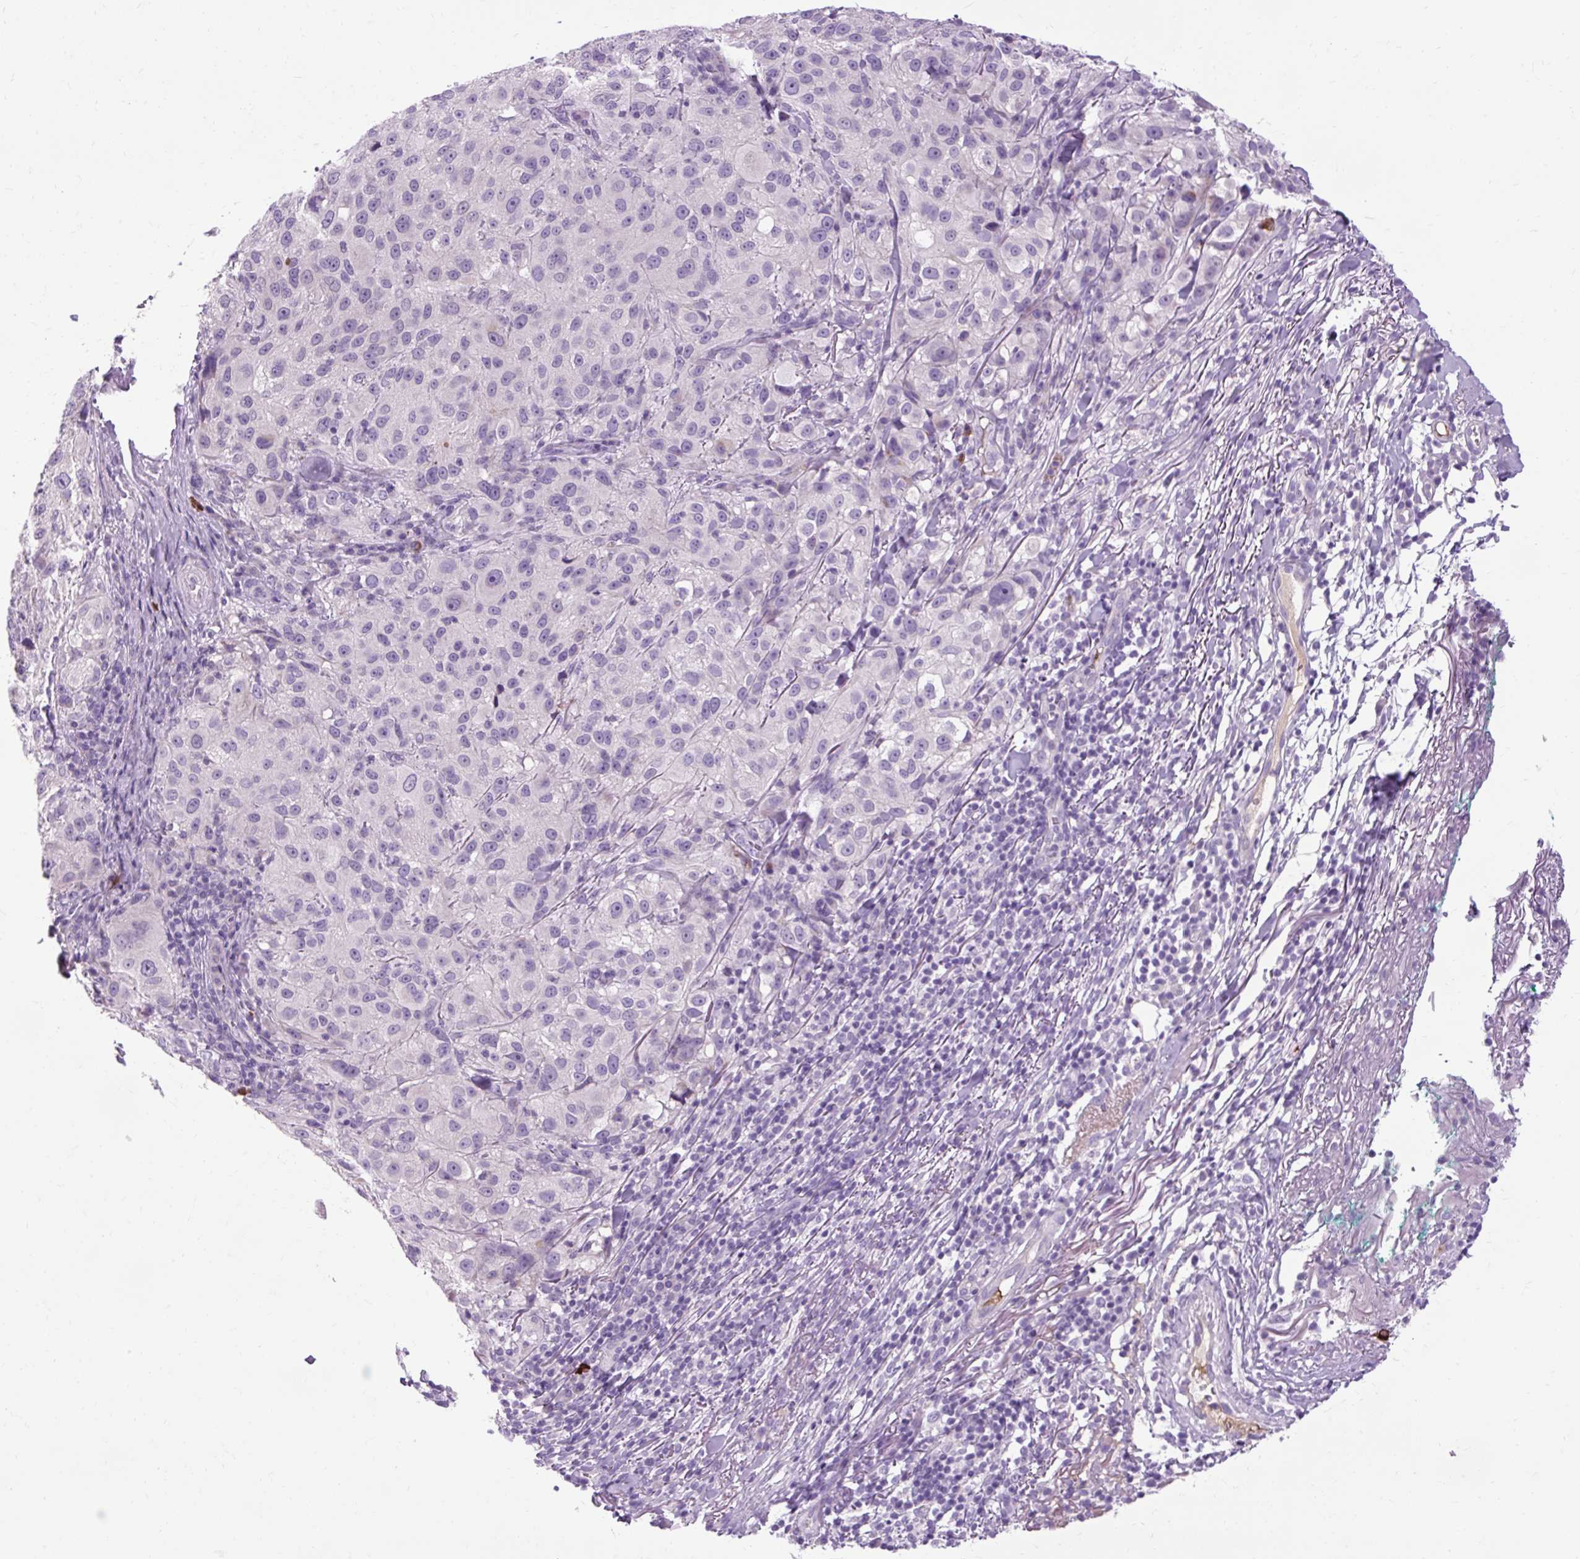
{"staining": {"intensity": "negative", "quantity": "none", "location": "none"}, "tissue": "melanoma", "cell_type": "Tumor cells", "image_type": "cancer", "snomed": [{"axis": "morphology", "description": "Necrosis, NOS"}, {"axis": "morphology", "description": "Malignant melanoma, NOS"}, {"axis": "topography", "description": "Skin"}], "caption": "High magnification brightfield microscopy of malignant melanoma stained with DAB (3,3'-diaminobenzidine) (brown) and counterstained with hematoxylin (blue): tumor cells show no significant expression. The staining was performed using DAB to visualize the protein expression in brown, while the nuclei were stained in blue with hematoxylin (Magnification: 20x).", "gene": "ARRDC2", "patient": {"sex": "female", "age": 87}}